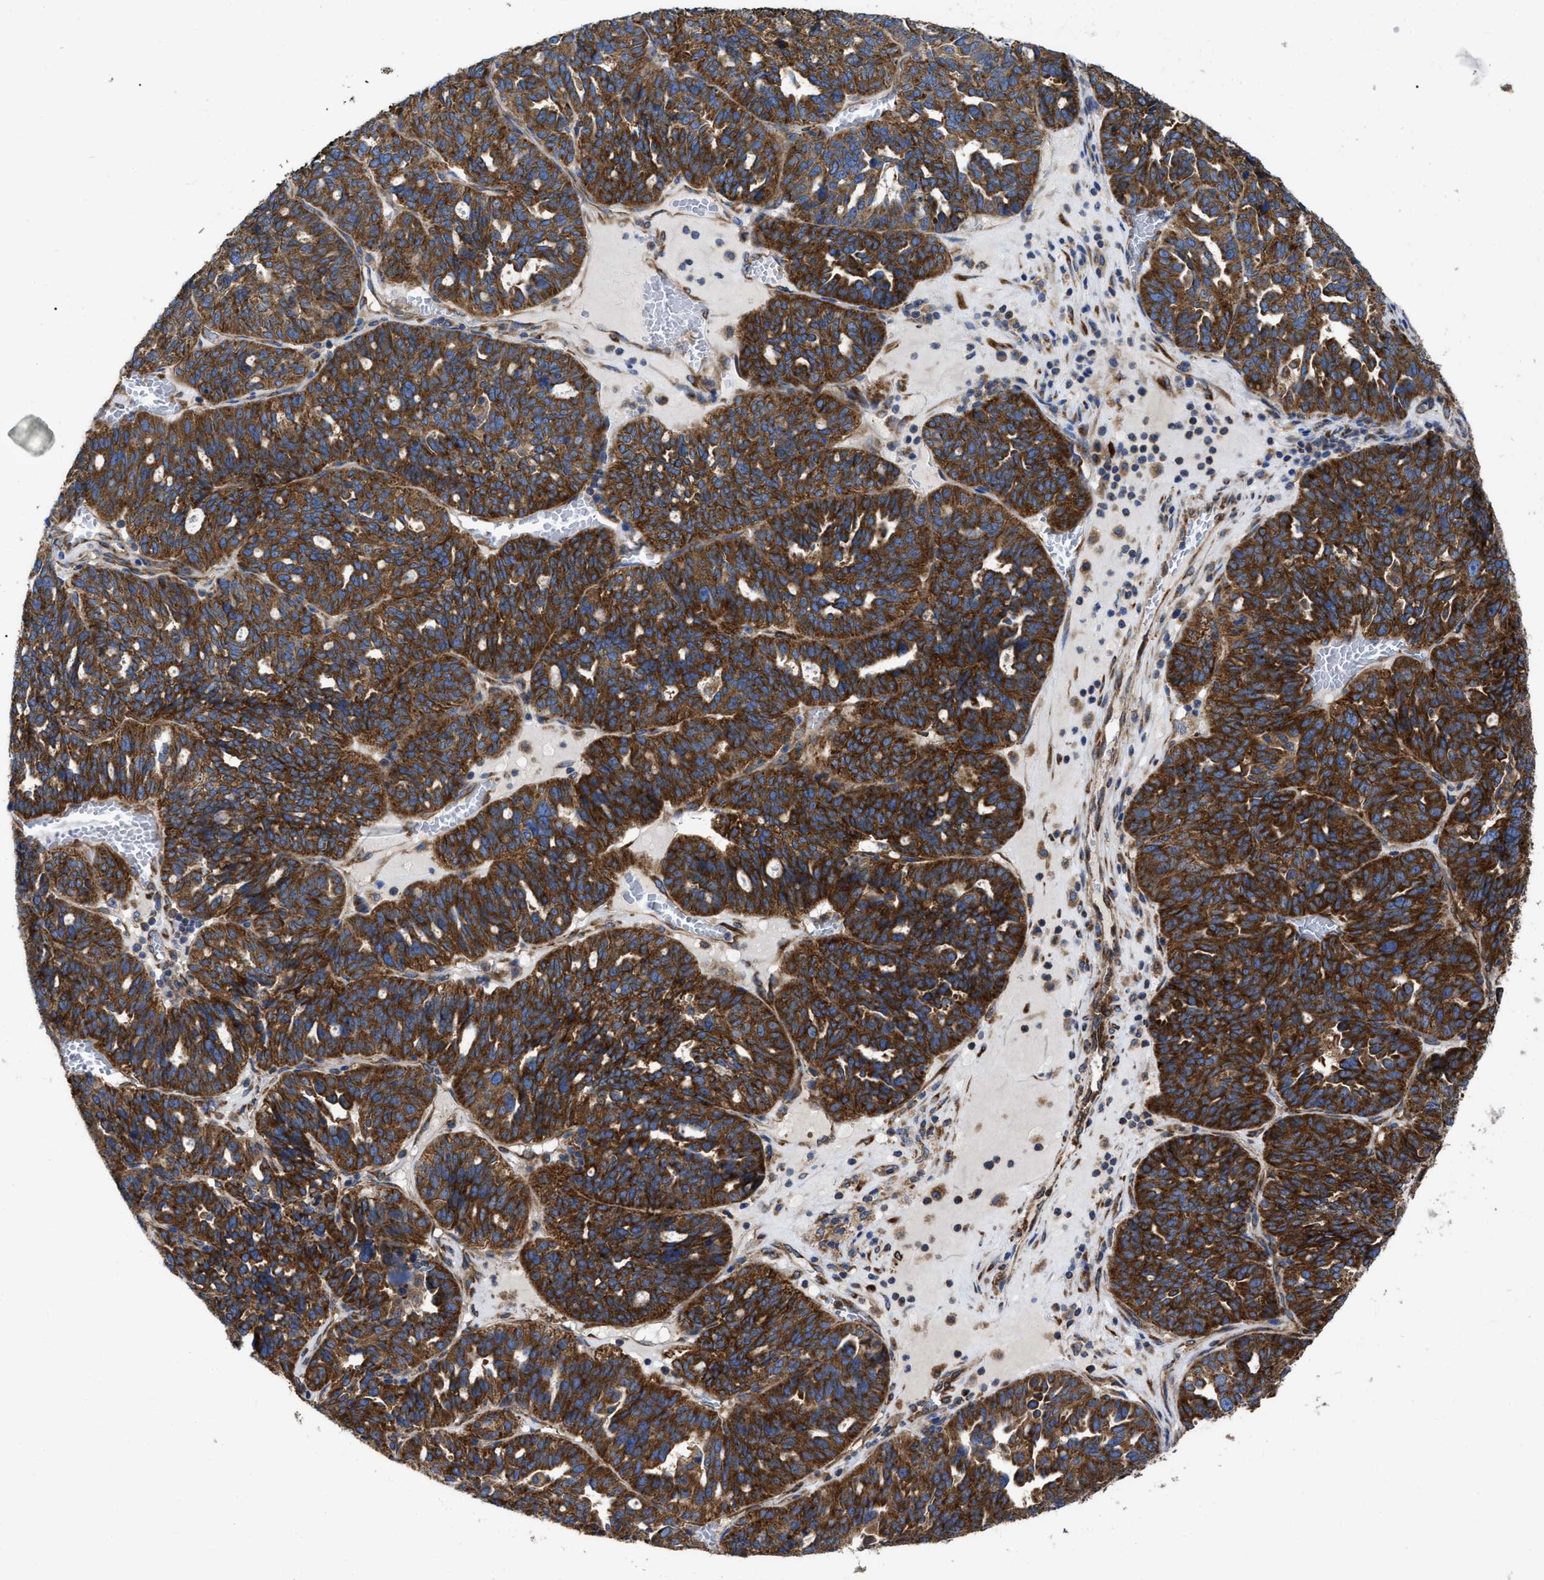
{"staining": {"intensity": "strong", "quantity": ">75%", "location": "cytoplasmic/membranous"}, "tissue": "ovarian cancer", "cell_type": "Tumor cells", "image_type": "cancer", "snomed": [{"axis": "morphology", "description": "Cystadenocarcinoma, serous, NOS"}, {"axis": "topography", "description": "Ovary"}], "caption": "Protein staining of ovarian cancer tissue displays strong cytoplasmic/membranous expression in about >75% of tumor cells.", "gene": "FAM120A", "patient": {"sex": "female", "age": 59}}